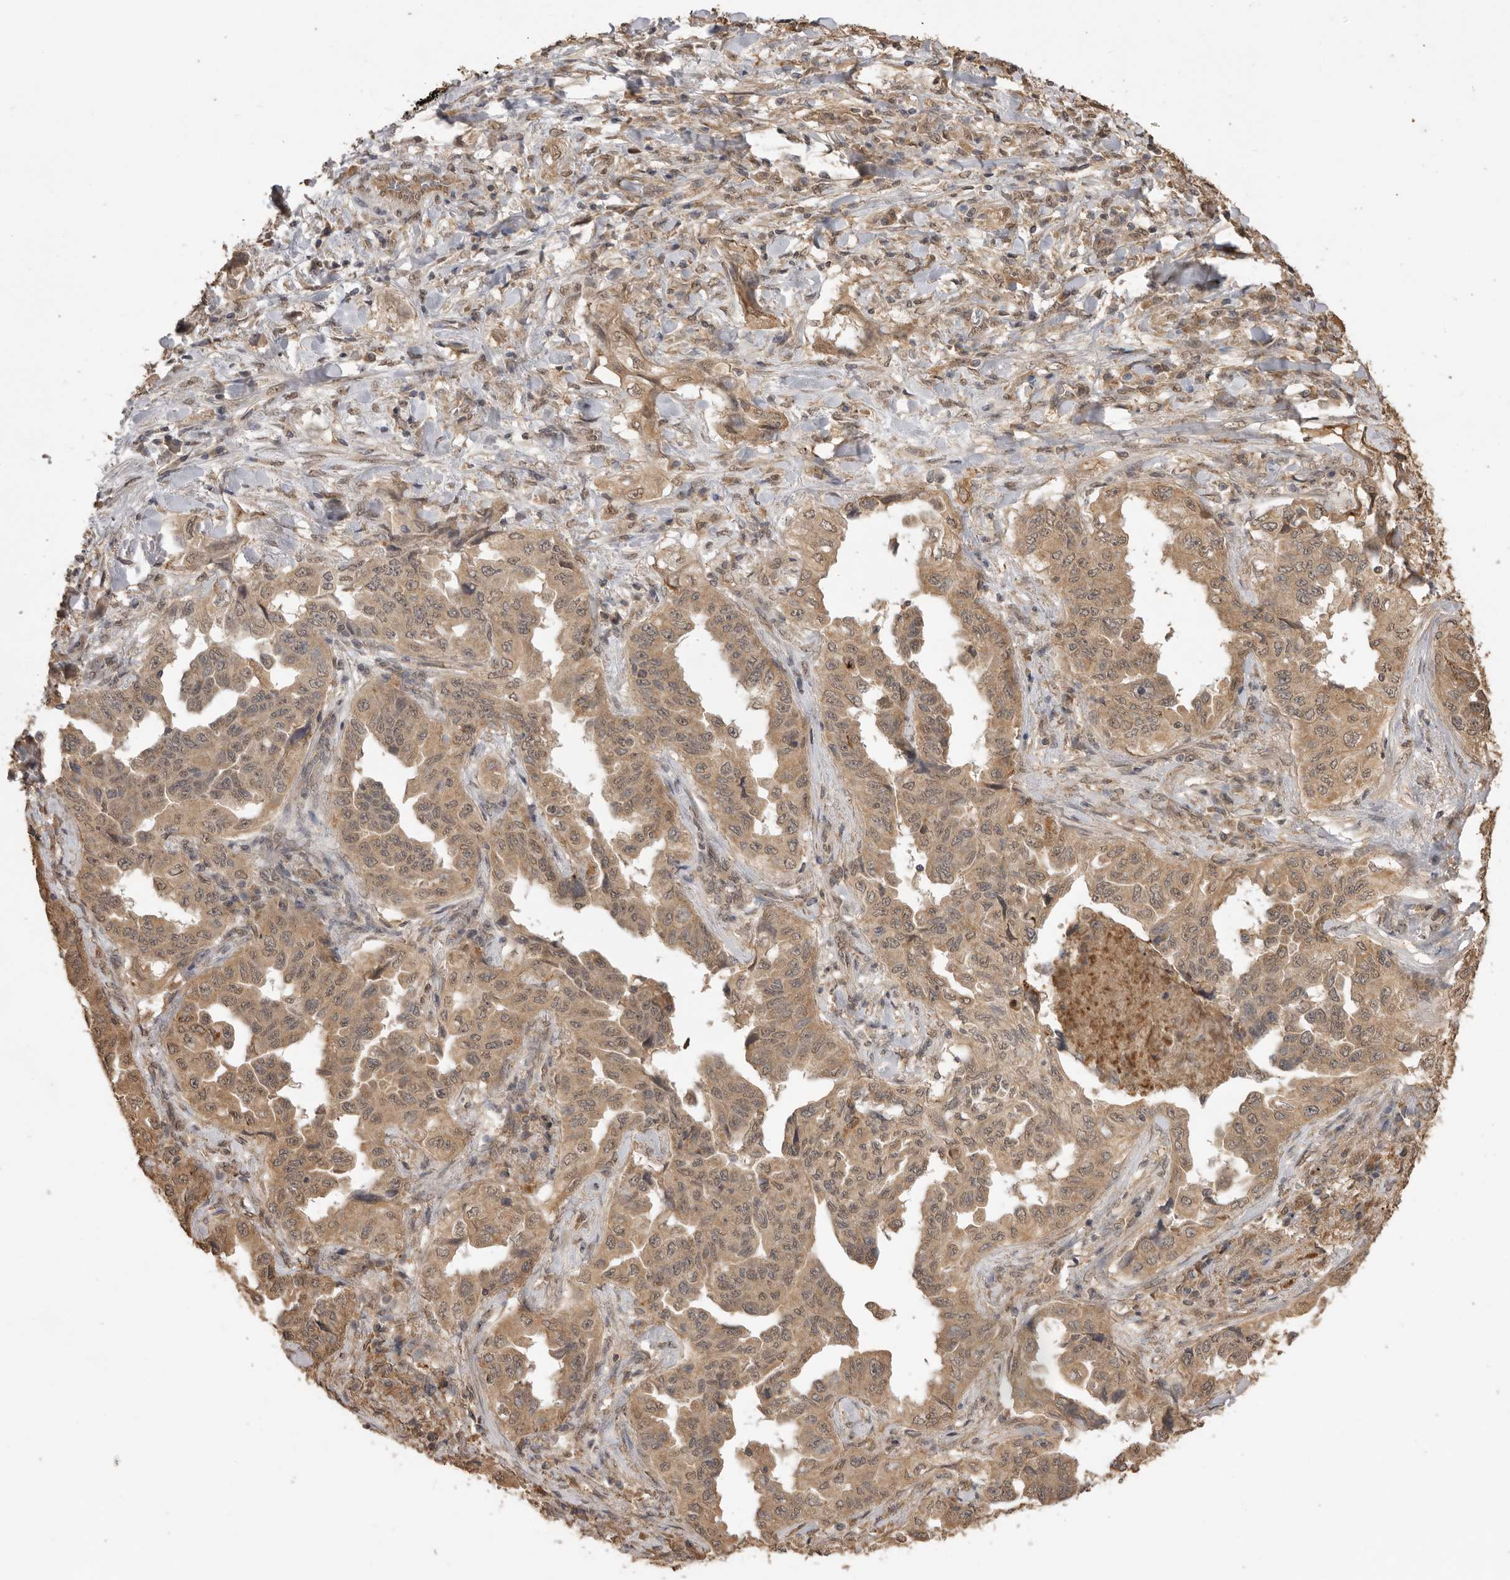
{"staining": {"intensity": "moderate", "quantity": ">75%", "location": "cytoplasmic/membranous,nuclear"}, "tissue": "lung cancer", "cell_type": "Tumor cells", "image_type": "cancer", "snomed": [{"axis": "morphology", "description": "Adenocarcinoma, NOS"}, {"axis": "topography", "description": "Lung"}], "caption": "Protein expression analysis of human lung cancer (adenocarcinoma) reveals moderate cytoplasmic/membranous and nuclear positivity in about >75% of tumor cells. Using DAB (3,3'-diaminobenzidine) (brown) and hematoxylin (blue) stains, captured at high magnification using brightfield microscopy.", "gene": "JAG2", "patient": {"sex": "female", "age": 51}}